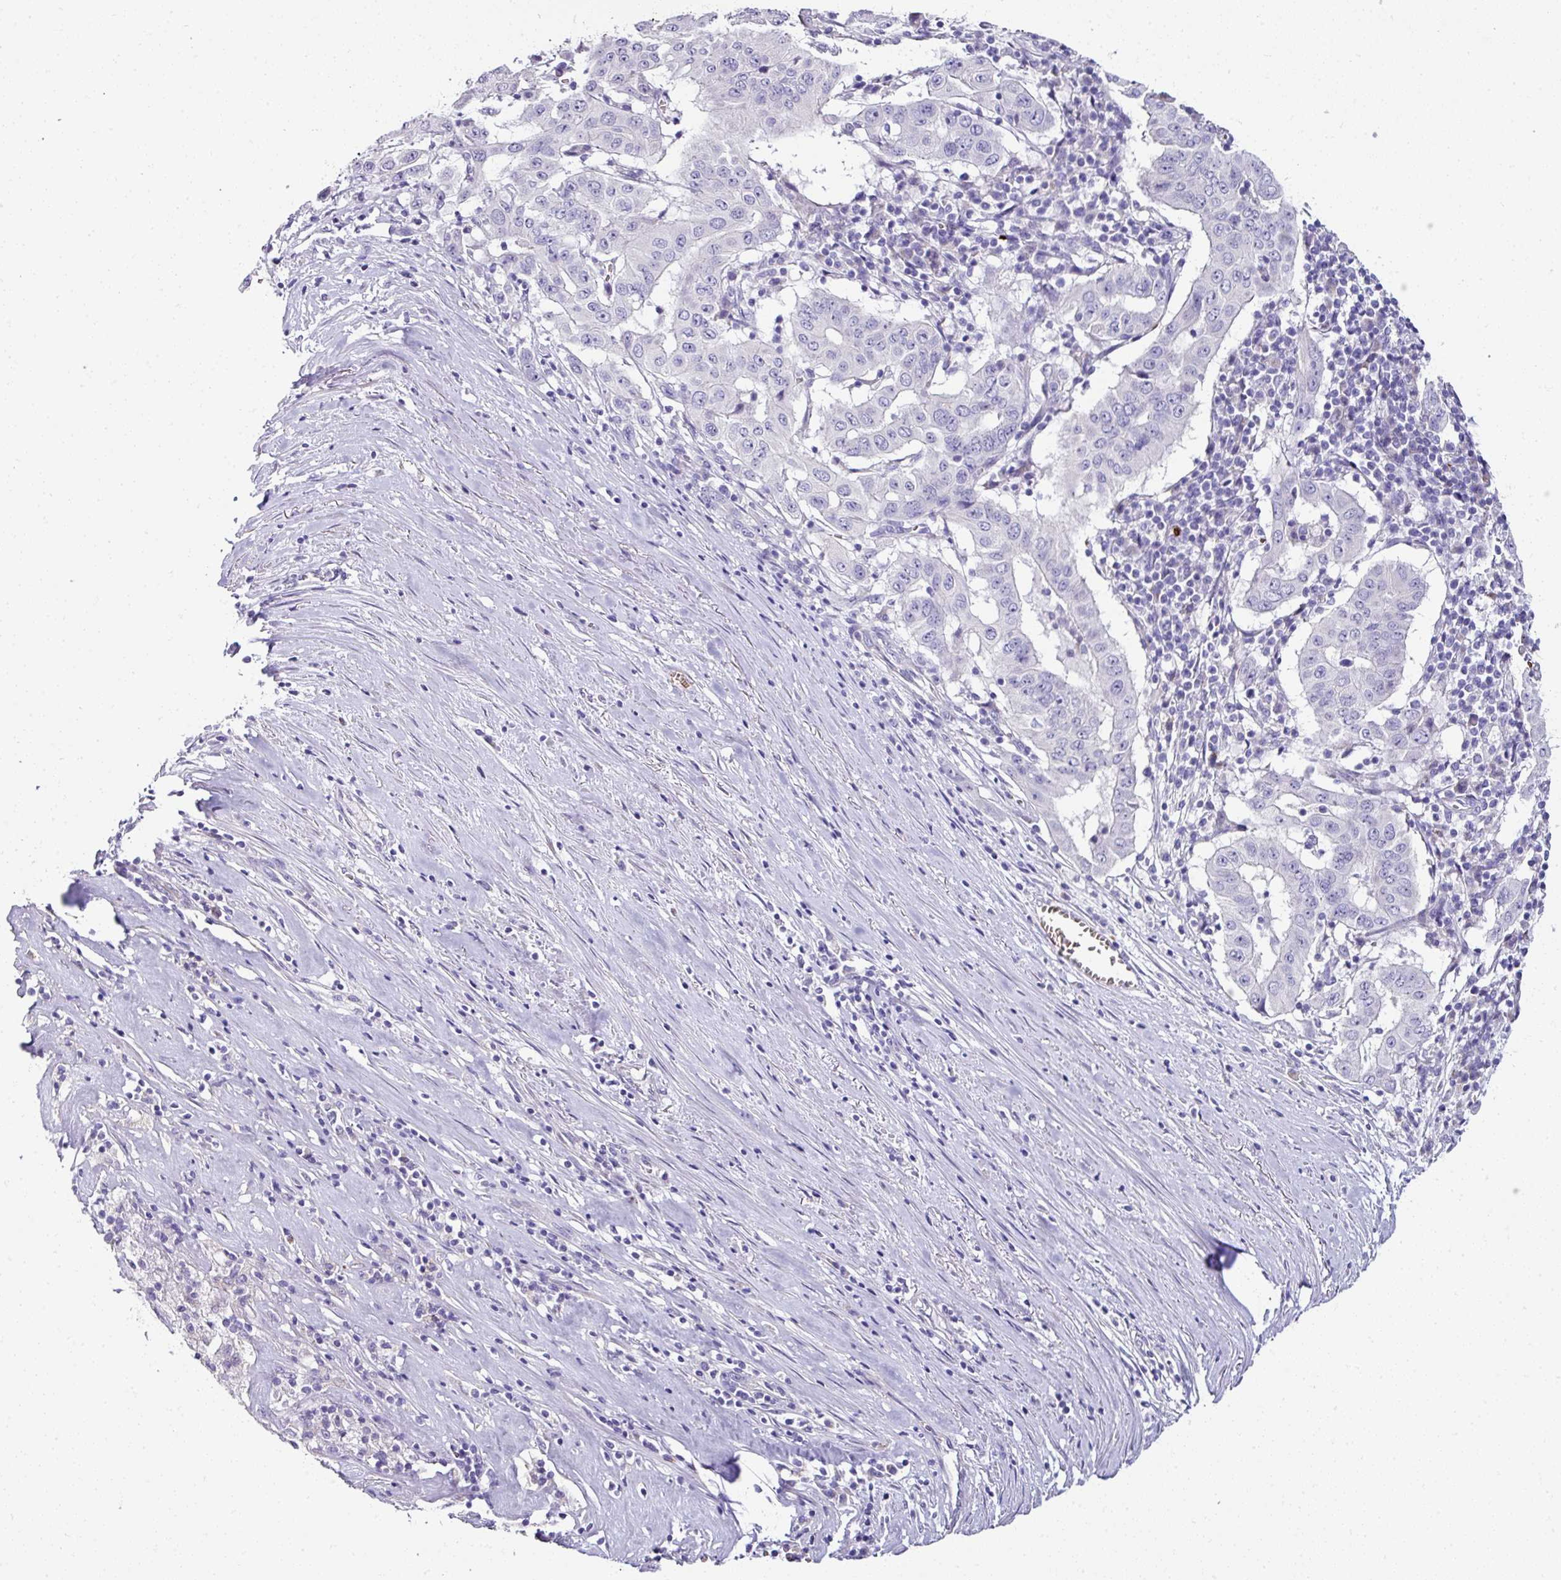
{"staining": {"intensity": "negative", "quantity": "none", "location": "none"}, "tissue": "pancreatic cancer", "cell_type": "Tumor cells", "image_type": "cancer", "snomed": [{"axis": "morphology", "description": "Adenocarcinoma, NOS"}, {"axis": "topography", "description": "Pancreas"}], "caption": "Tumor cells show no significant protein positivity in pancreatic adenocarcinoma.", "gene": "NAPSA", "patient": {"sex": "male", "age": 63}}